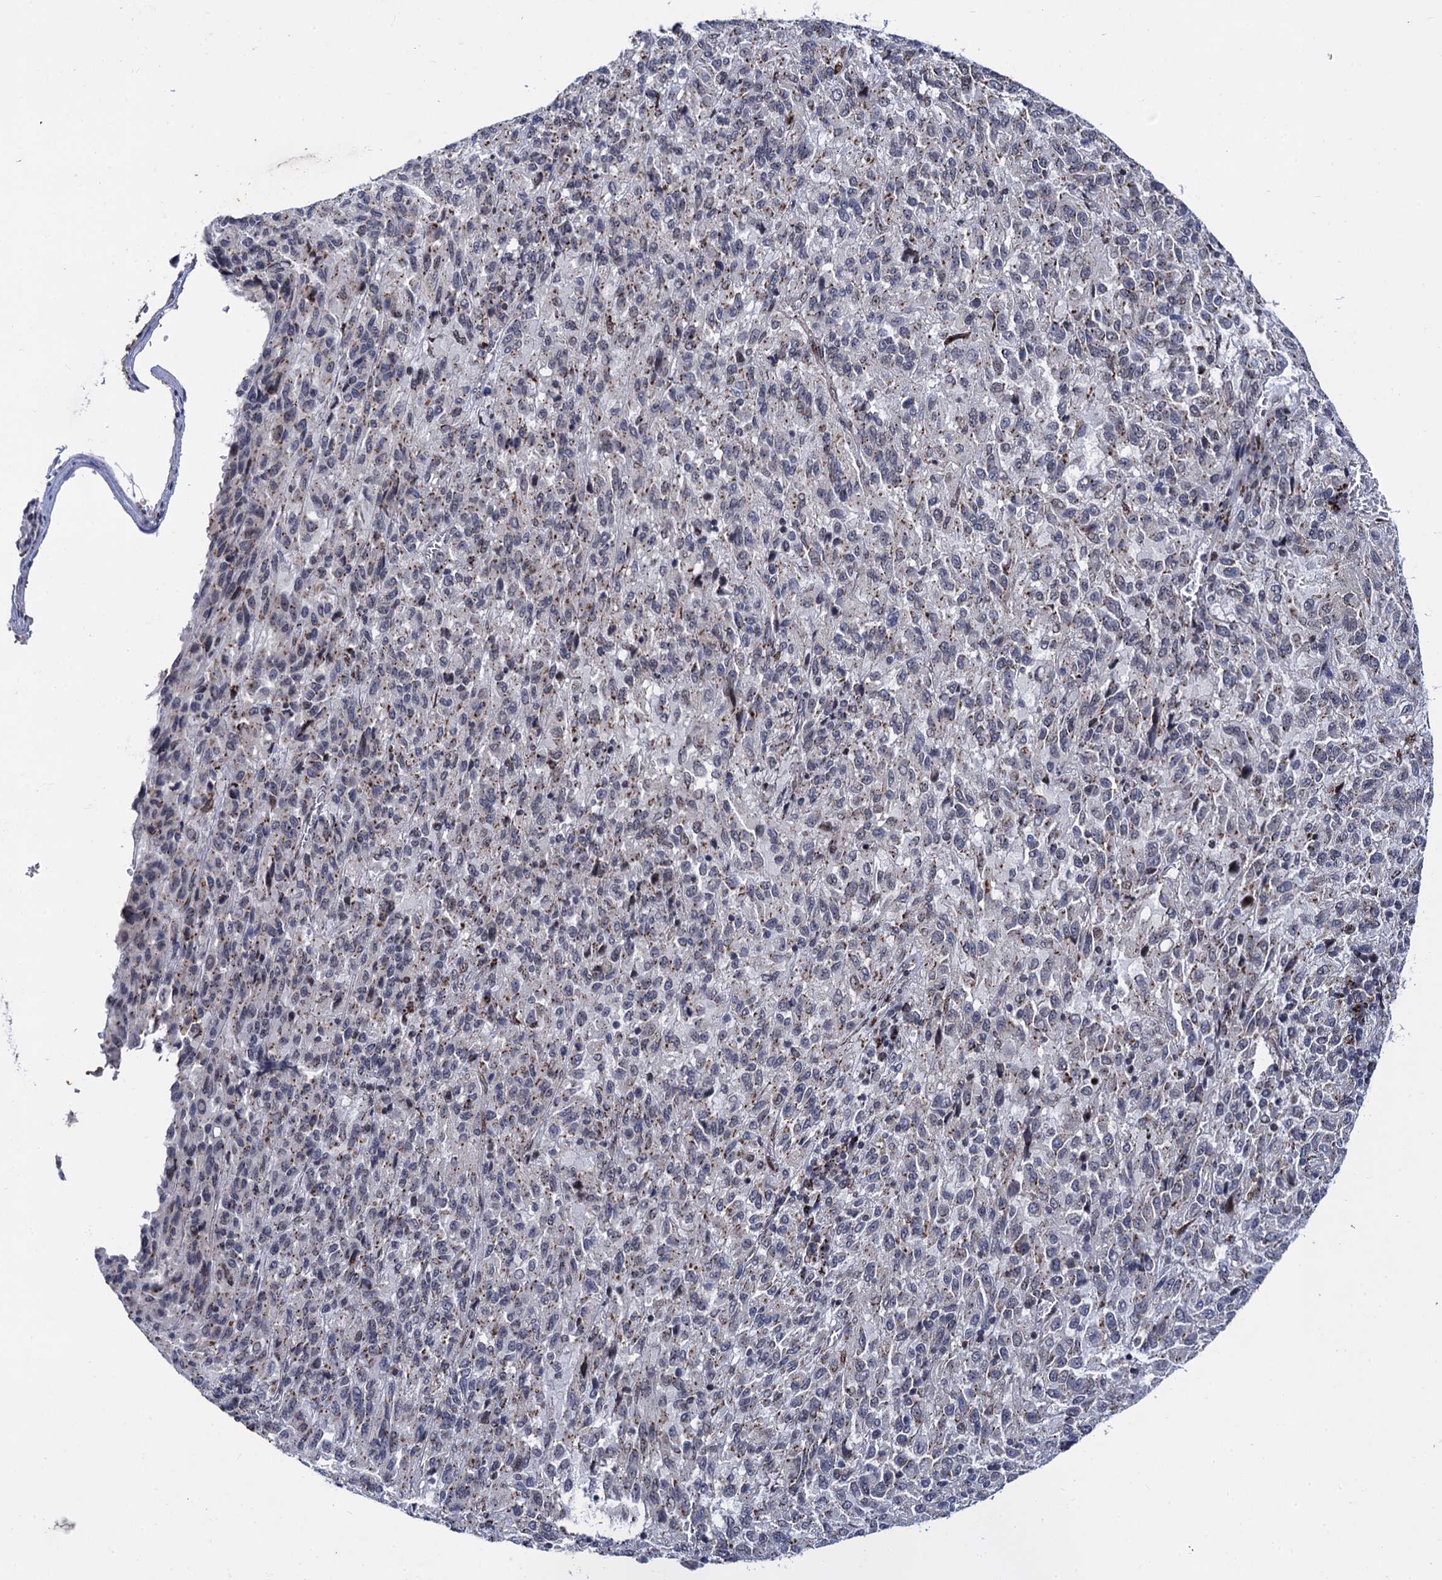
{"staining": {"intensity": "moderate", "quantity": "<25%", "location": "cytoplasmic/membranous"}, "tissue": "melanoma", "cell_type": "Tumor cells", "image_type": "cancer", "snomed": [{"axis": "morphology", "description": "Malignant melanoma, Metastatic site"}, {"axis": "topography", "description": "Lung"}], "caption": "This image reveals malignant melanoma (metastatic site) stained with IHC to label a protein in brown. The cytoplasmic/membranous of tumor cells show moderate positivity for the protein. Nuclei are counter-stained blue.", "gene": "THAP2", "patient": {"sex": "male", "age": 64}}